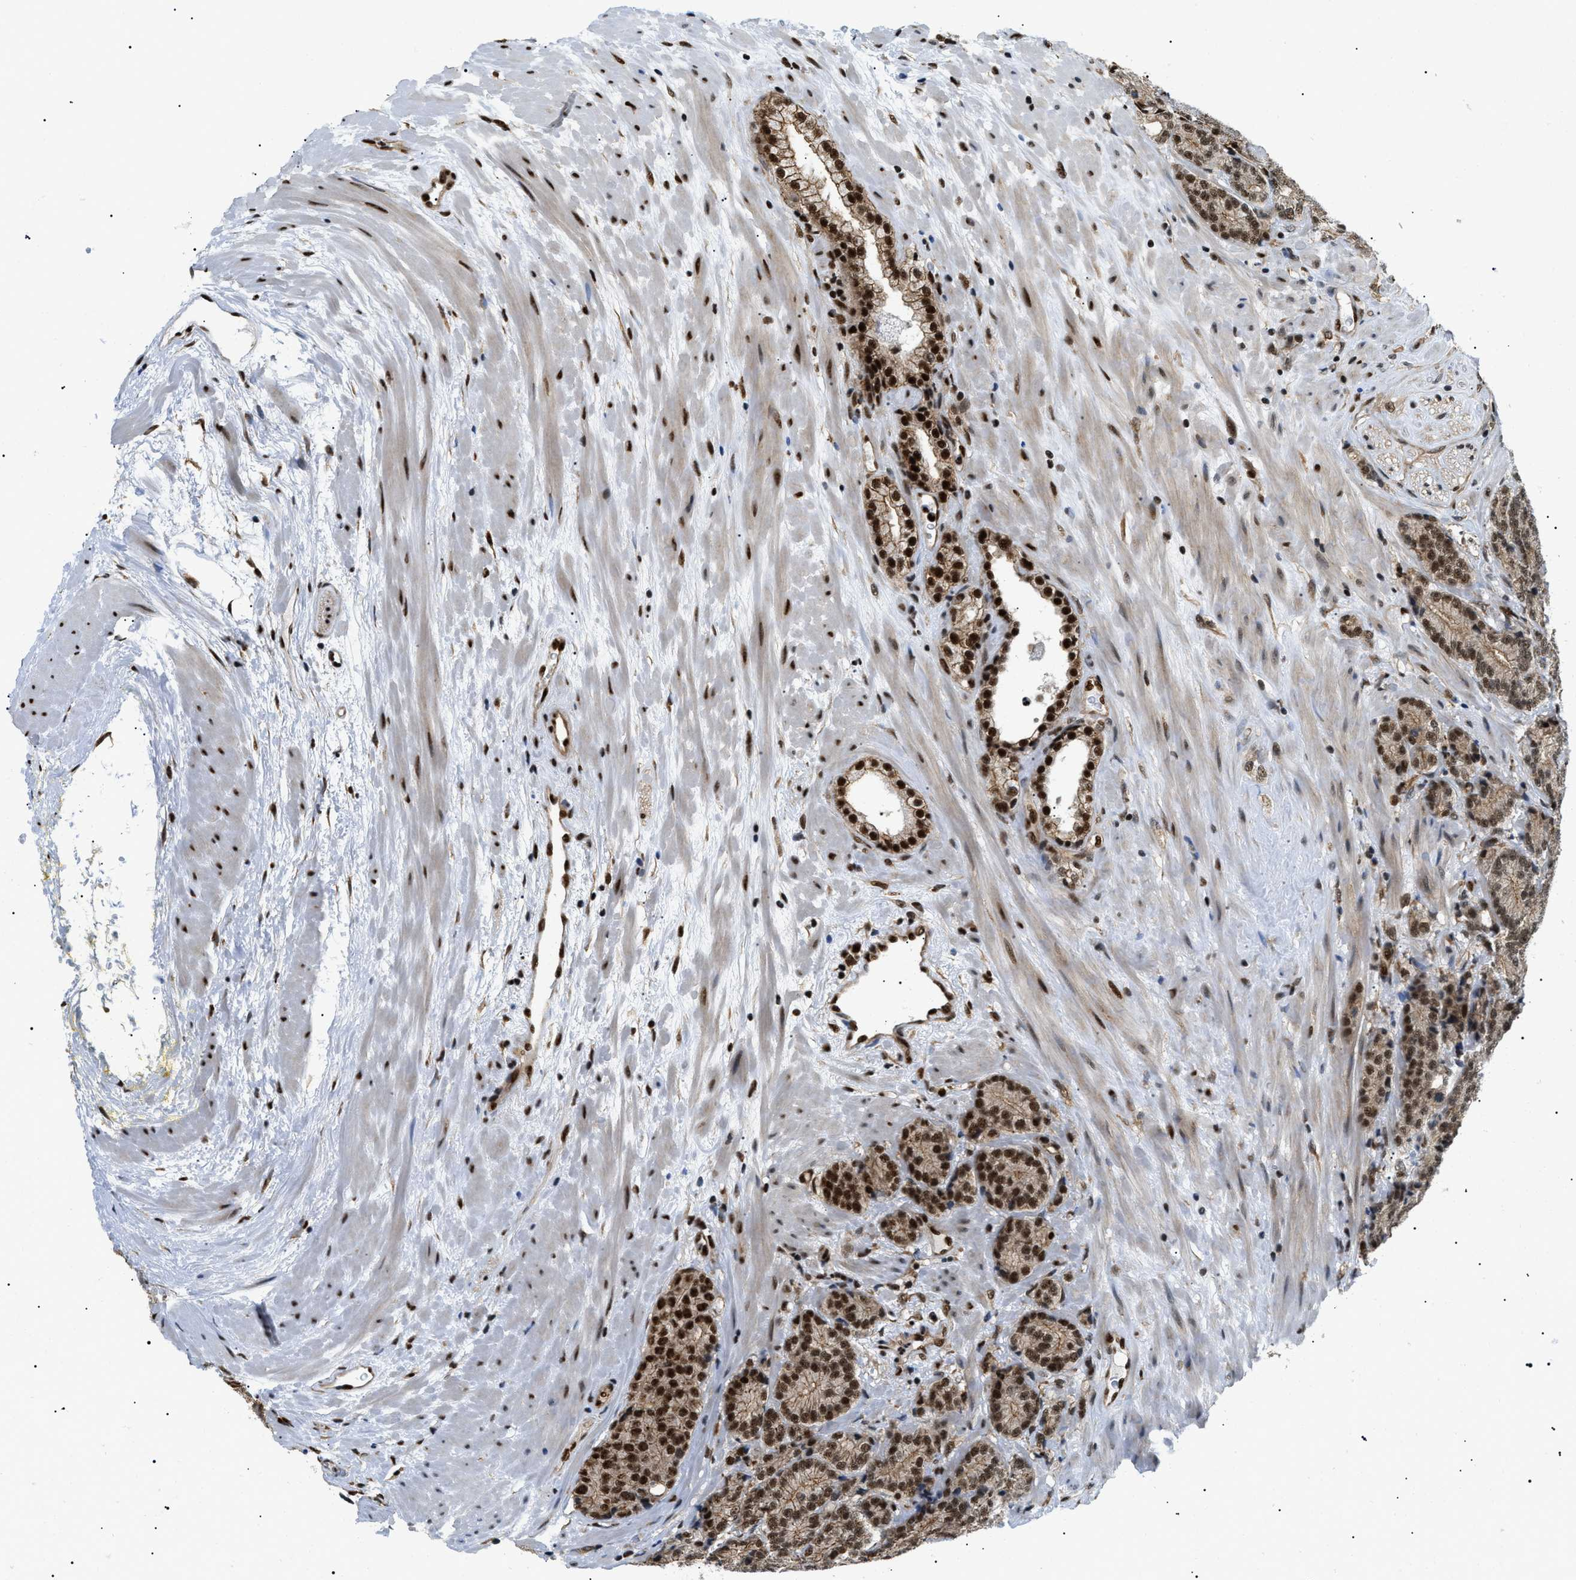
{"staining": {"intensity": "strong", "quantity": ">75%", "location": "cytoplasmic/membranous,nuclear"}, "tissue": "prostate cancer", "cell_type": "Tumor cells", "image_type": "cancer", "snomed": [{"axis": "morphology", "description": "Adenocarcinoma, High grade"}, {"axis": "topography", "description": "Prostate"}], "caption": "Immunohistochemistry (IHC) of human prostate high-grade adenocarcinoma displays high levels of strong cytoplasmic/membranous and nuclear positivity in approximately >75% of tumor cells. (DAB = brown stain, brightfield microscopy at high magnification).", "gene": "CWC25", "patient": {"sex": "male", "age": 61}}